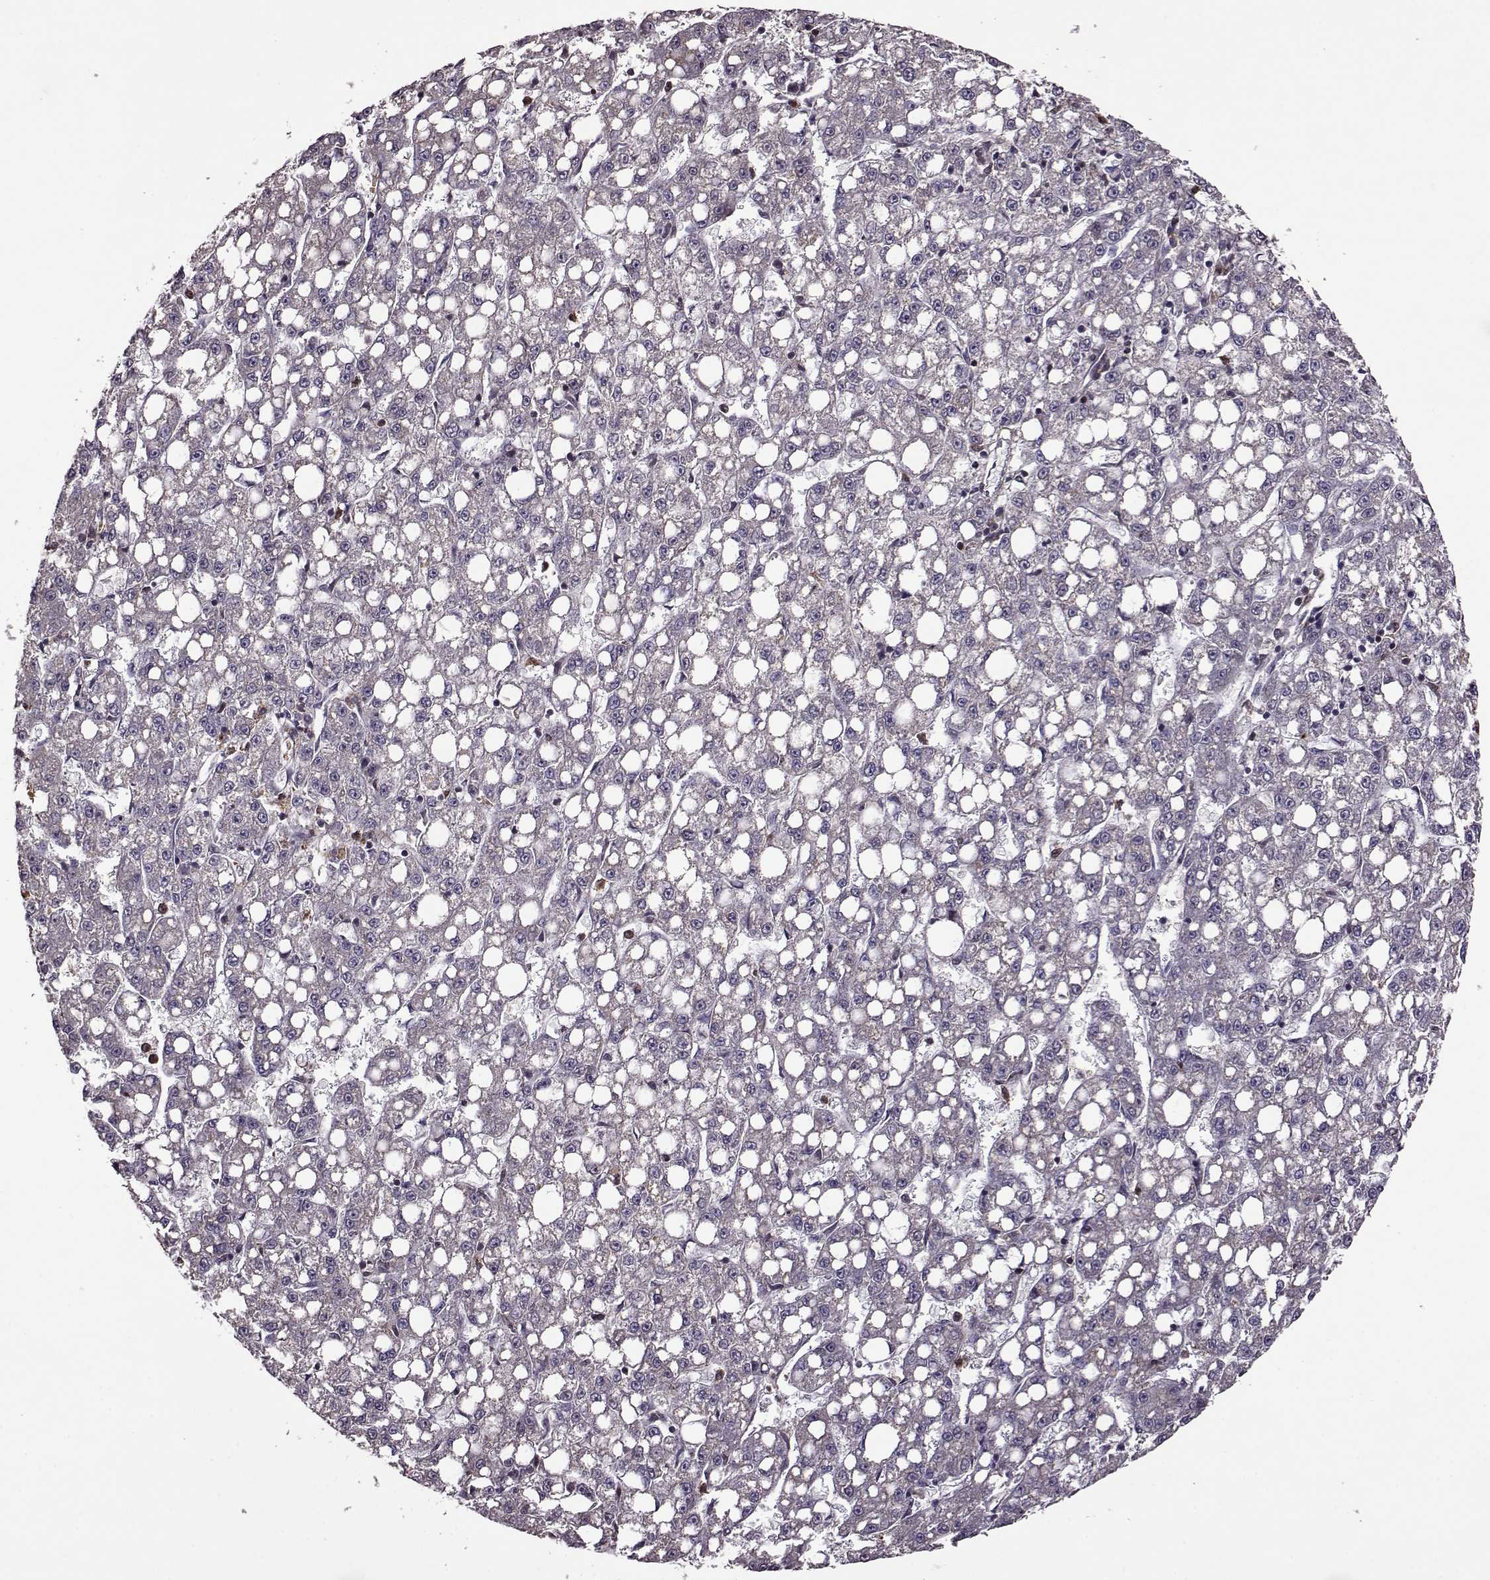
{"staining": {"intensity": "negative", "quantity": "none", "location": "none"}, "tissue": "liver cancer", "cell_type": "Tumor cells", "image_type": "cancer", "snomed": [{"axis": "morphology", "description": "Carcinoma, Hepatocellular, NOS"}, {"axis": "topography", "description": "Liver"}], "caption": "Micrograph shows no protein expression in tumor cells of liver cancer tissue. Brightfield microscopy of immunohistochemistry (IHC) stained with DAB (brown) and hematoxylin (blue), captured at high magnification.", "gene": "TRMU", "patient": {"sex": "female", "age": 65}}